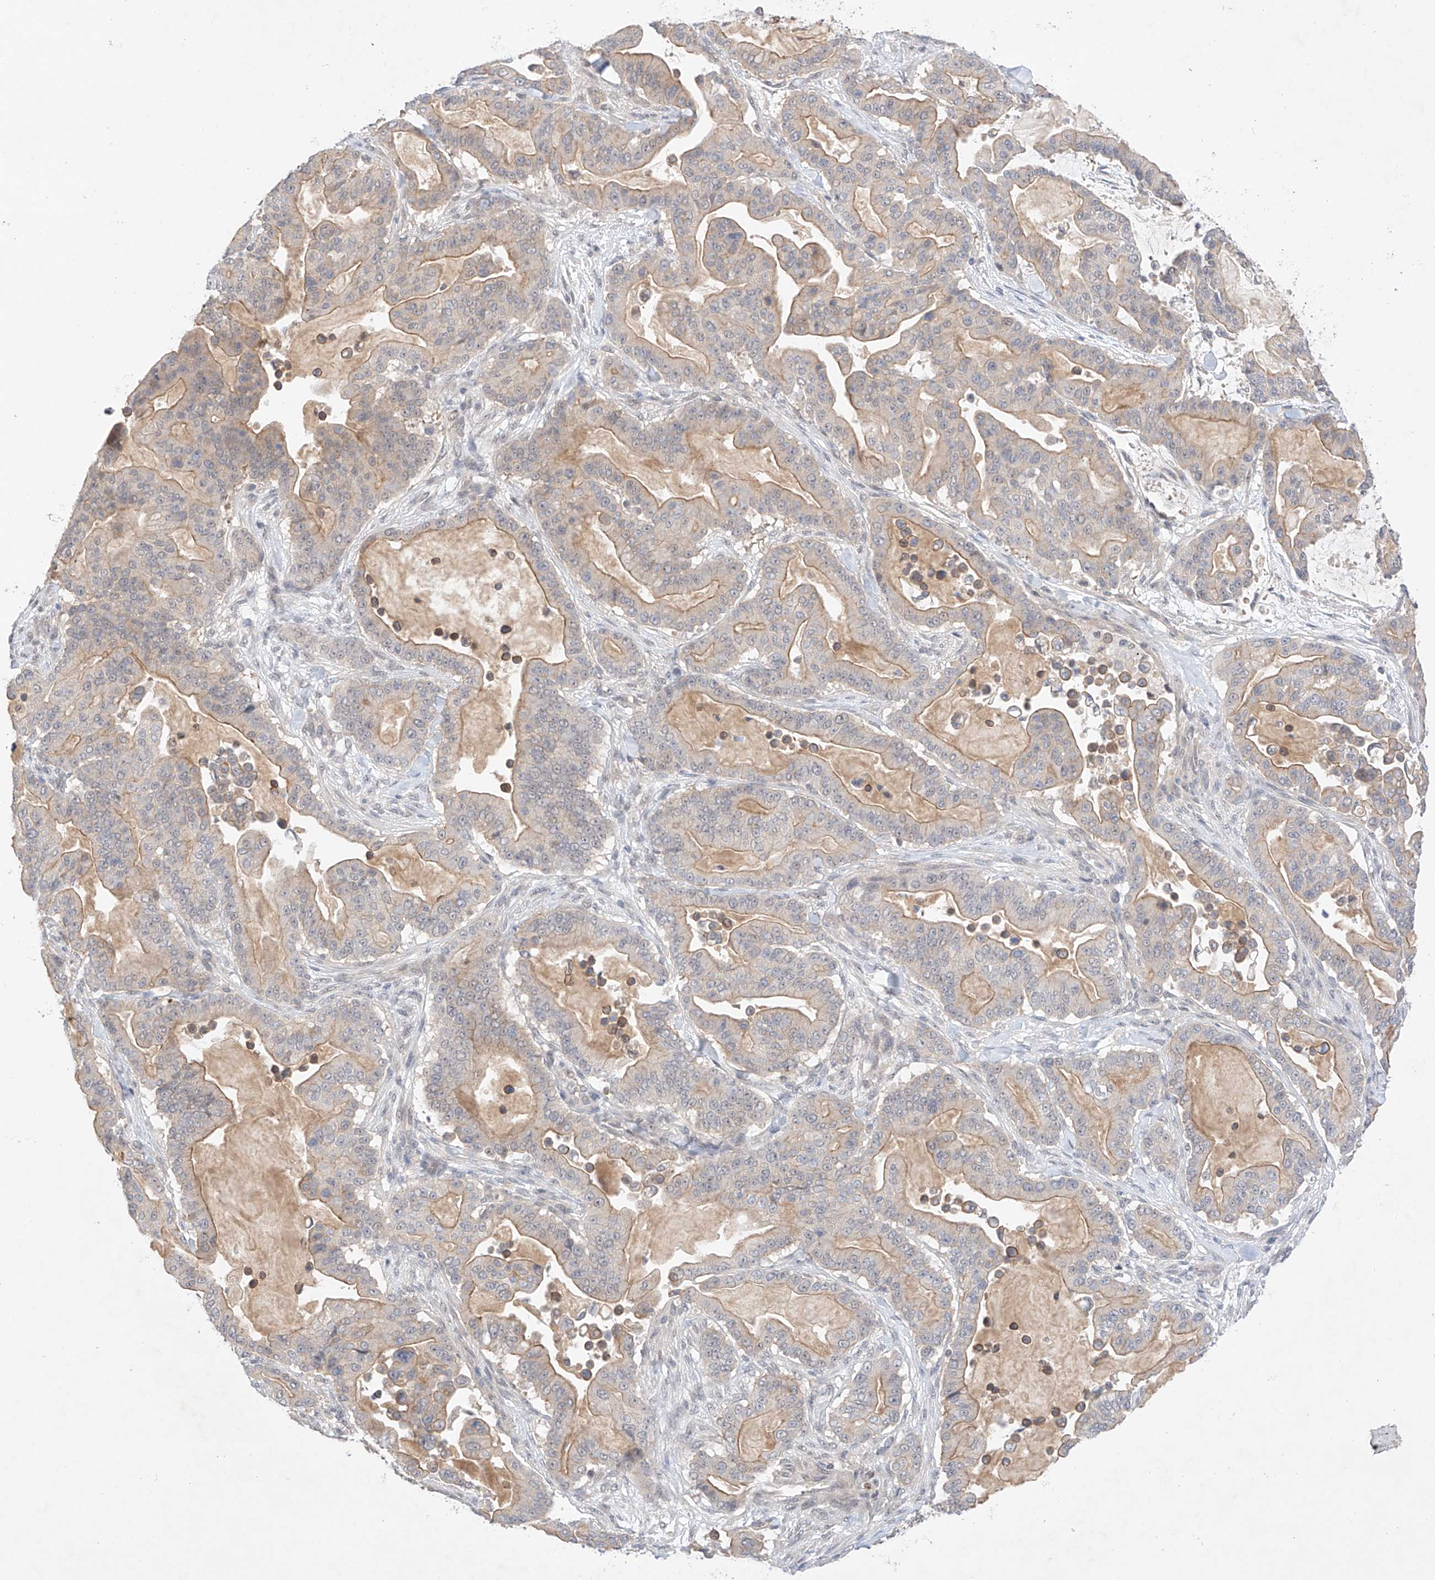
{"staining": {"intensity": "moderate", "quantity": "25%-75%", "location": "cytoplasmic/membranous"}, "tissue": "pancreatic cancer", "cell_type": "Tumor cells", "image_type": "cancer", "snomed": [{"axis": "morphology", "description": "Adenocarcinoma, NOS"}, {"axis": "topography", "description": "Pancreas"}], "caption": "Moderate cytoplasmic/membranous staining for a protein is appreciated in about 25%-75% of tumor cells of pancreatic adenocarcinoma using immunohistochemistry.", "gene": "IL22RA2", "patient": {"sex": "male", "age": 63}}